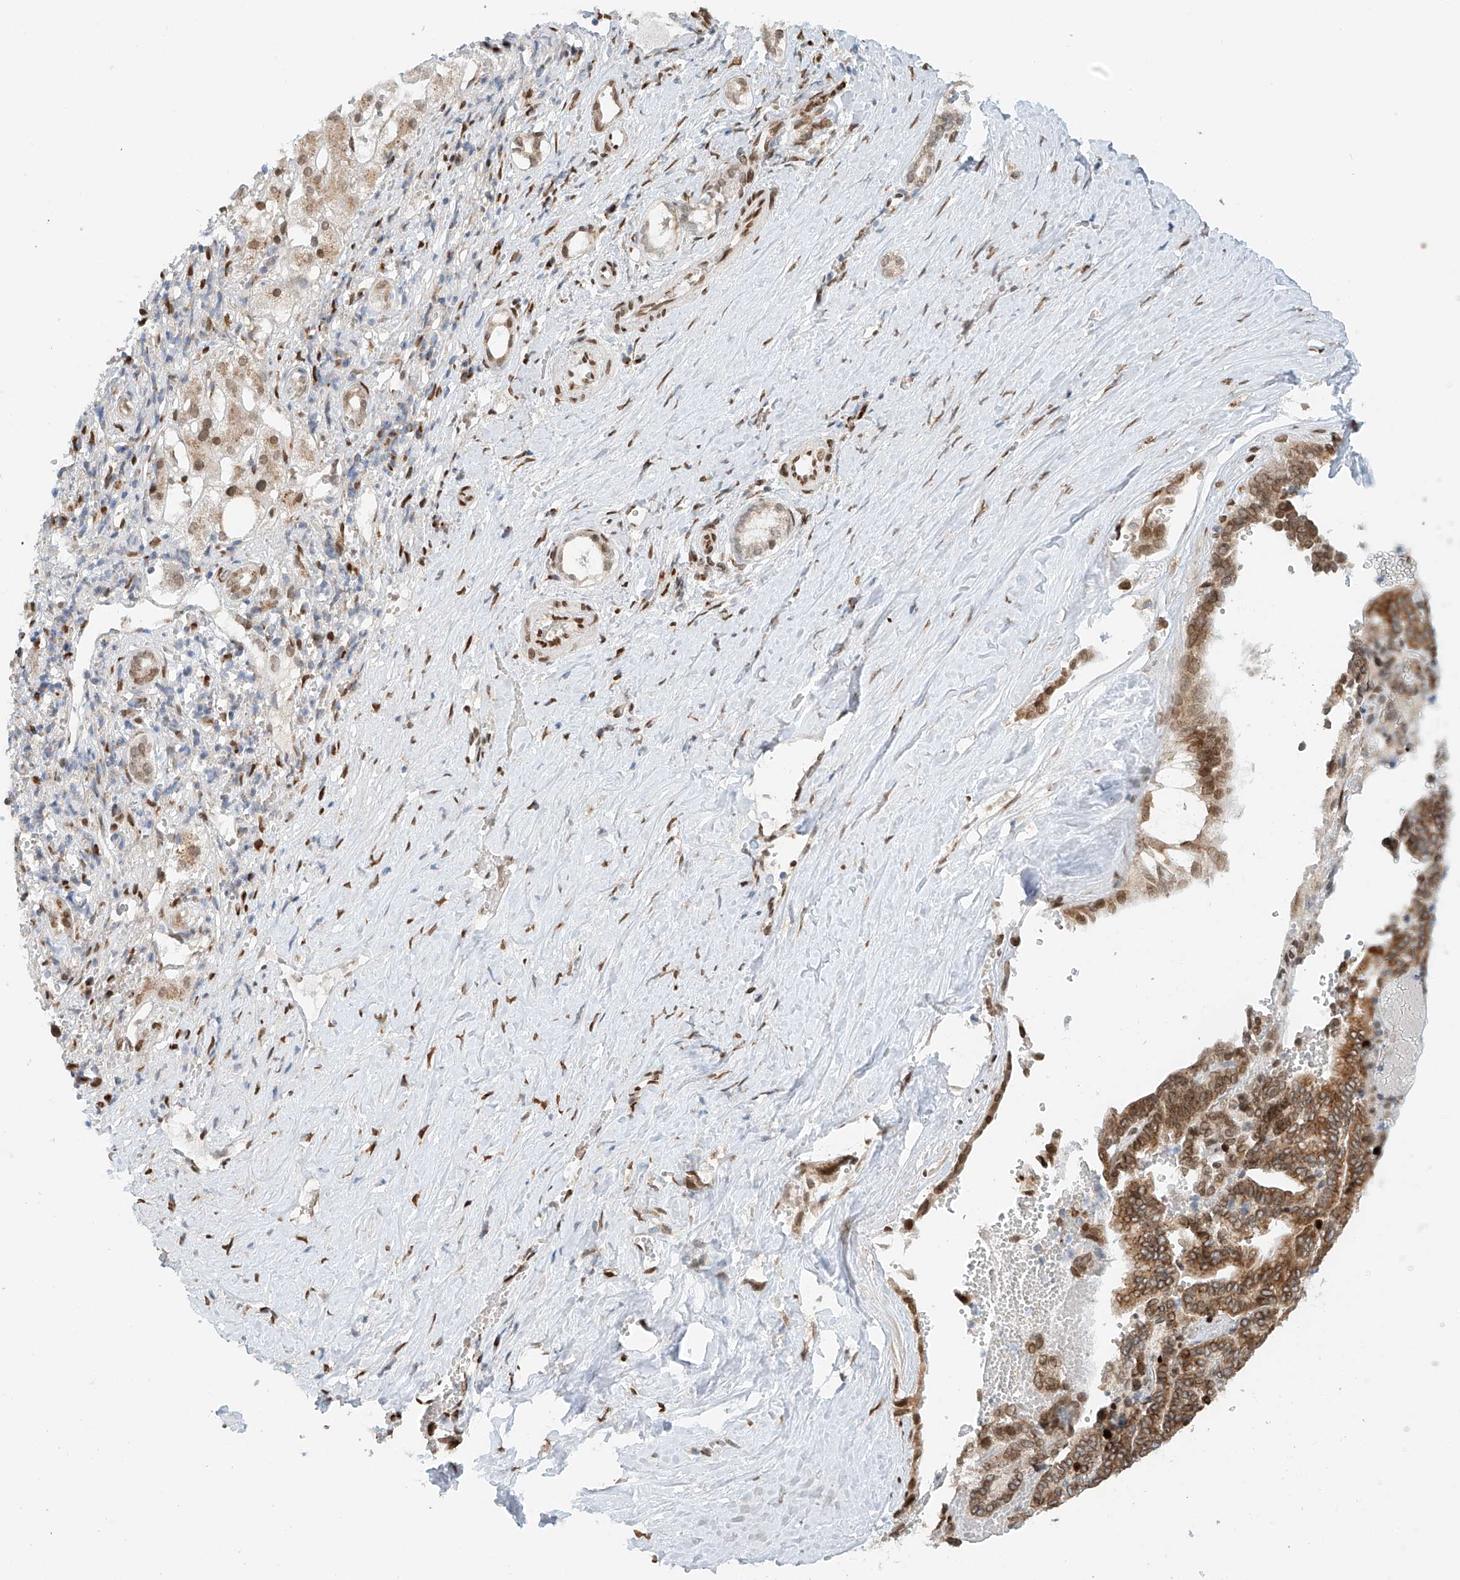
{"staining": {"intensity": "strong", "quantity": ">75%", "location": "cytoplasmic/membranous"}, "tissue": "liver cancer", "cell_type": "Tumor cells", "image_type": "cancer", "snomed": [{"axis": "morphology", "description": "Cholangiocarcinoma"}, {"axis": "topography", "description": "Liver"}], "caption": "Immunohistochemistry (IHC) (DAB (3,3'-diaminobenzidine)) staining of liver cancer (cholangiocarcinoma) shows strong cytoplasmic/membranous protein positivity in approximately >75% of tumor cells.", "gene": "STARD9", "patient": {"sex": "female", "age": 75}}